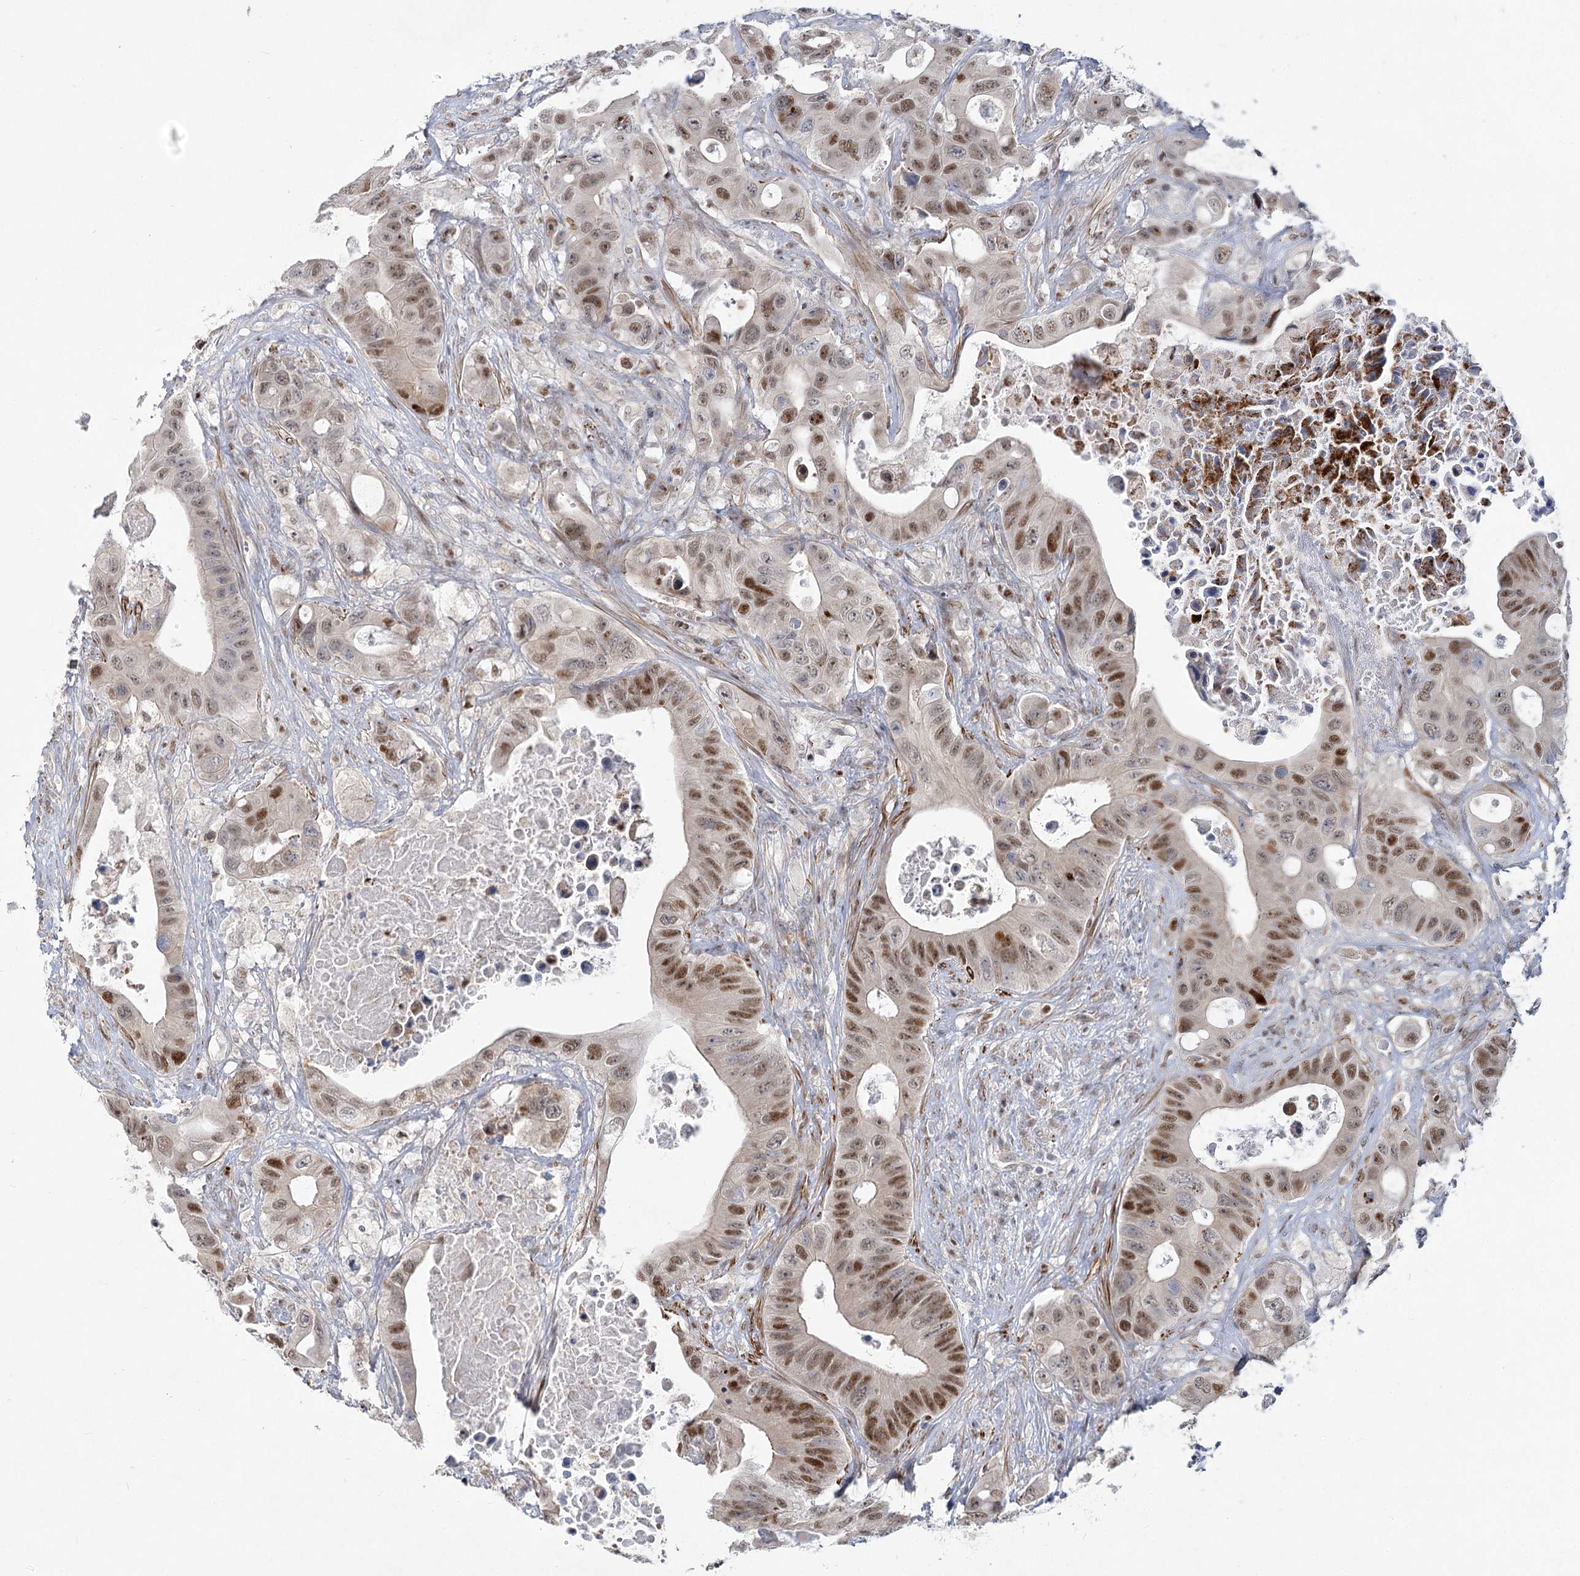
{"staining": {"intensity": "moderate", "quantity": ">75%", "location": "nuclear"}, "tissue": "colorectal cancer", "cell_type": "Tumor cells", "image_type": "cancer", "snomed": [{"axis": "morphology", "description": "Adenocarcinoma, NOS"}, {"axis": "topography", "description": "Colon"}], "caption": "The micrograph reveals staining of colorectal cancer (adenocarcinoma), revealing moderate nuclear protein staining (brown color) within tumor cells. The protein of interest is shown in brown color, while the nuclei are stained blue.", "gene": "ARSI", "patient": {"sex": "female", "age": 46}}